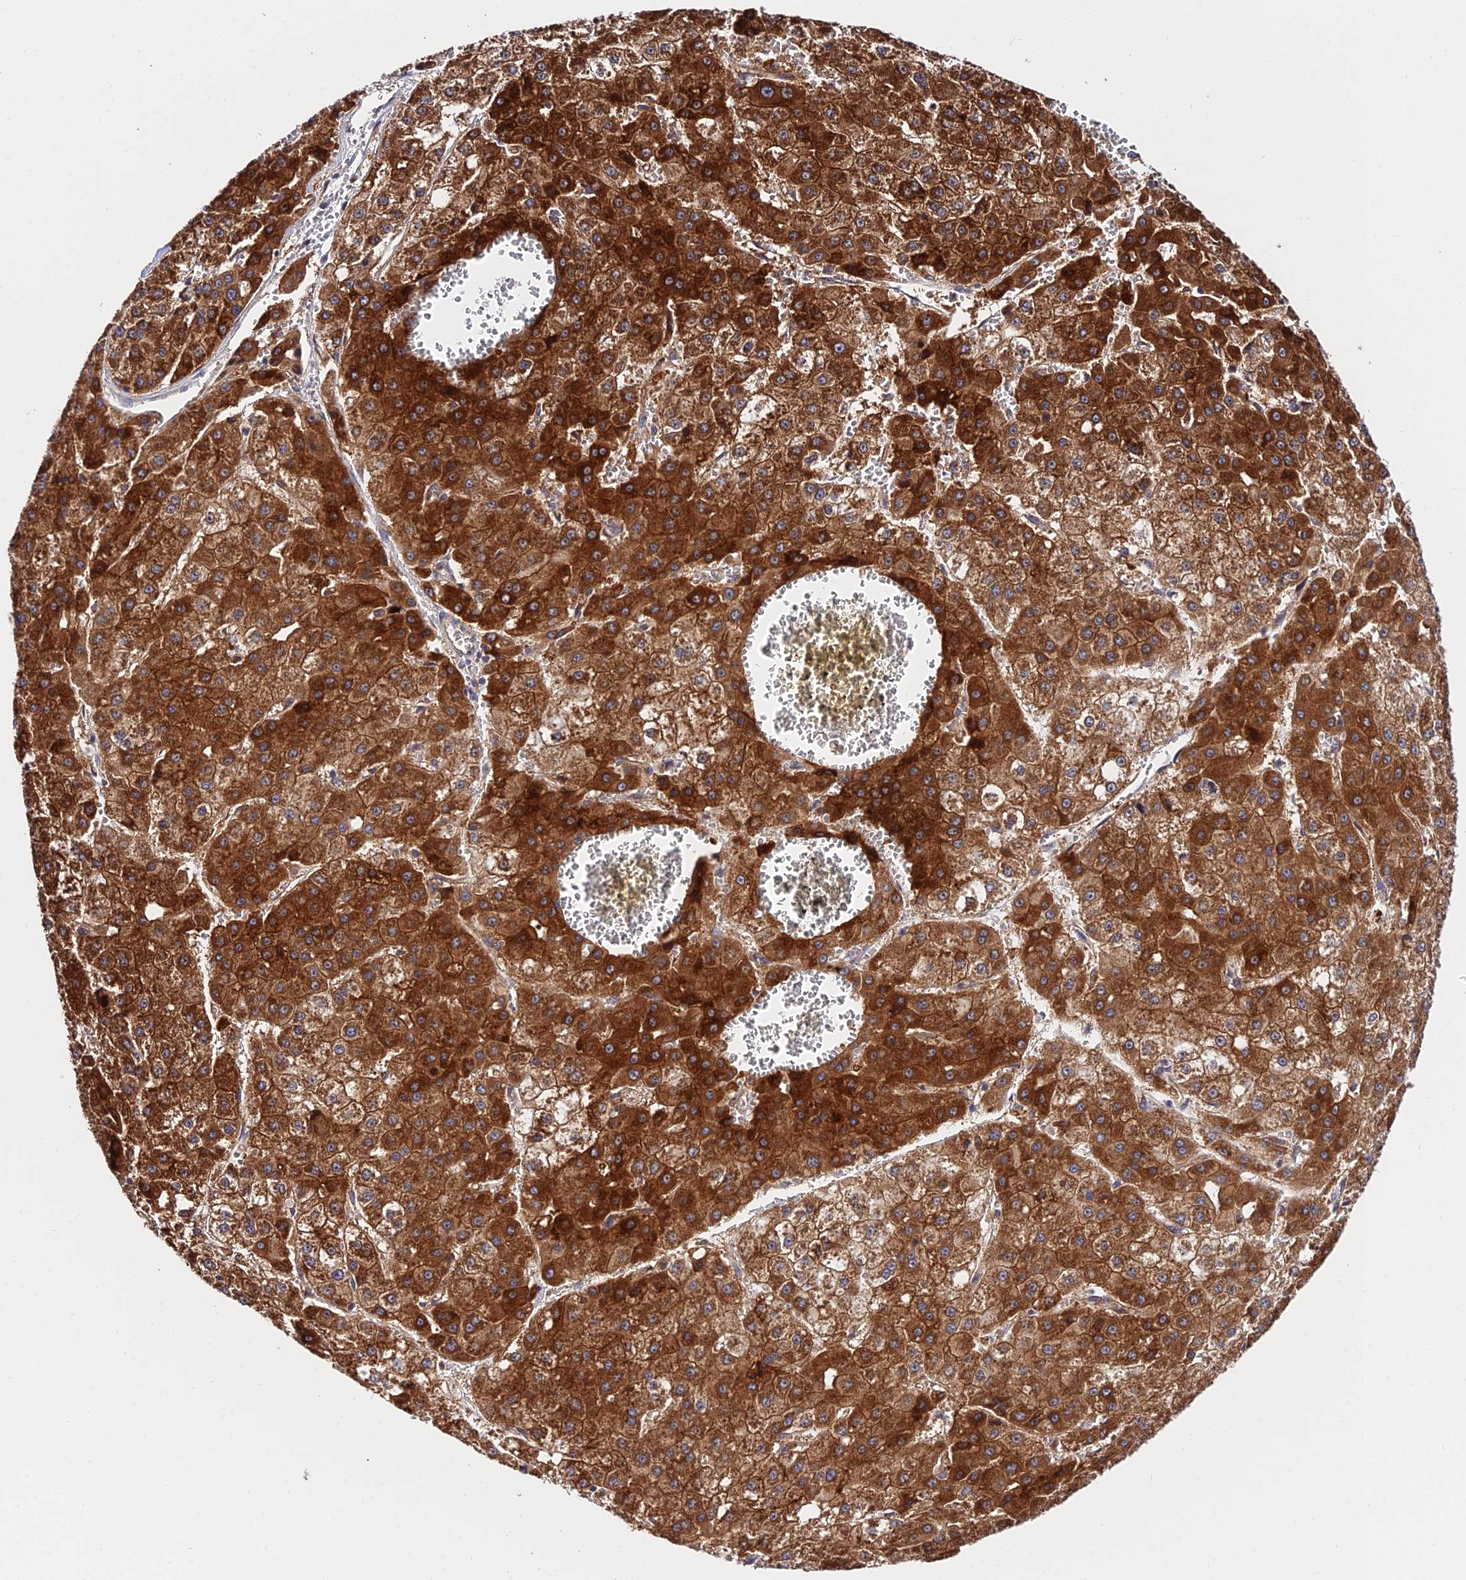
{"staining": {"intensity": "strong", "quantity": ">75%", "location": "cytoplasmic/membranous"}, "tissue": "liver cancer", "cell_type": "Tumor cells", "image_type": "cancer", "snomed": [{"axis": "morphology", "description": "Carcinoma, Hepatocellular, NOS"}, {"axis": "topography", "description": "Liver"}], "caption": "Liver hepatocellular carcinoma tissue exhibits strong cytoplasmic/membranous expression in approximately >75% of tumor cells, visualized by immunohistochemistry. (IHC, brightfield microscopy, high magnification).", "gene": "CDC37L1", "patient": {"sex": "male", "age": 47}}